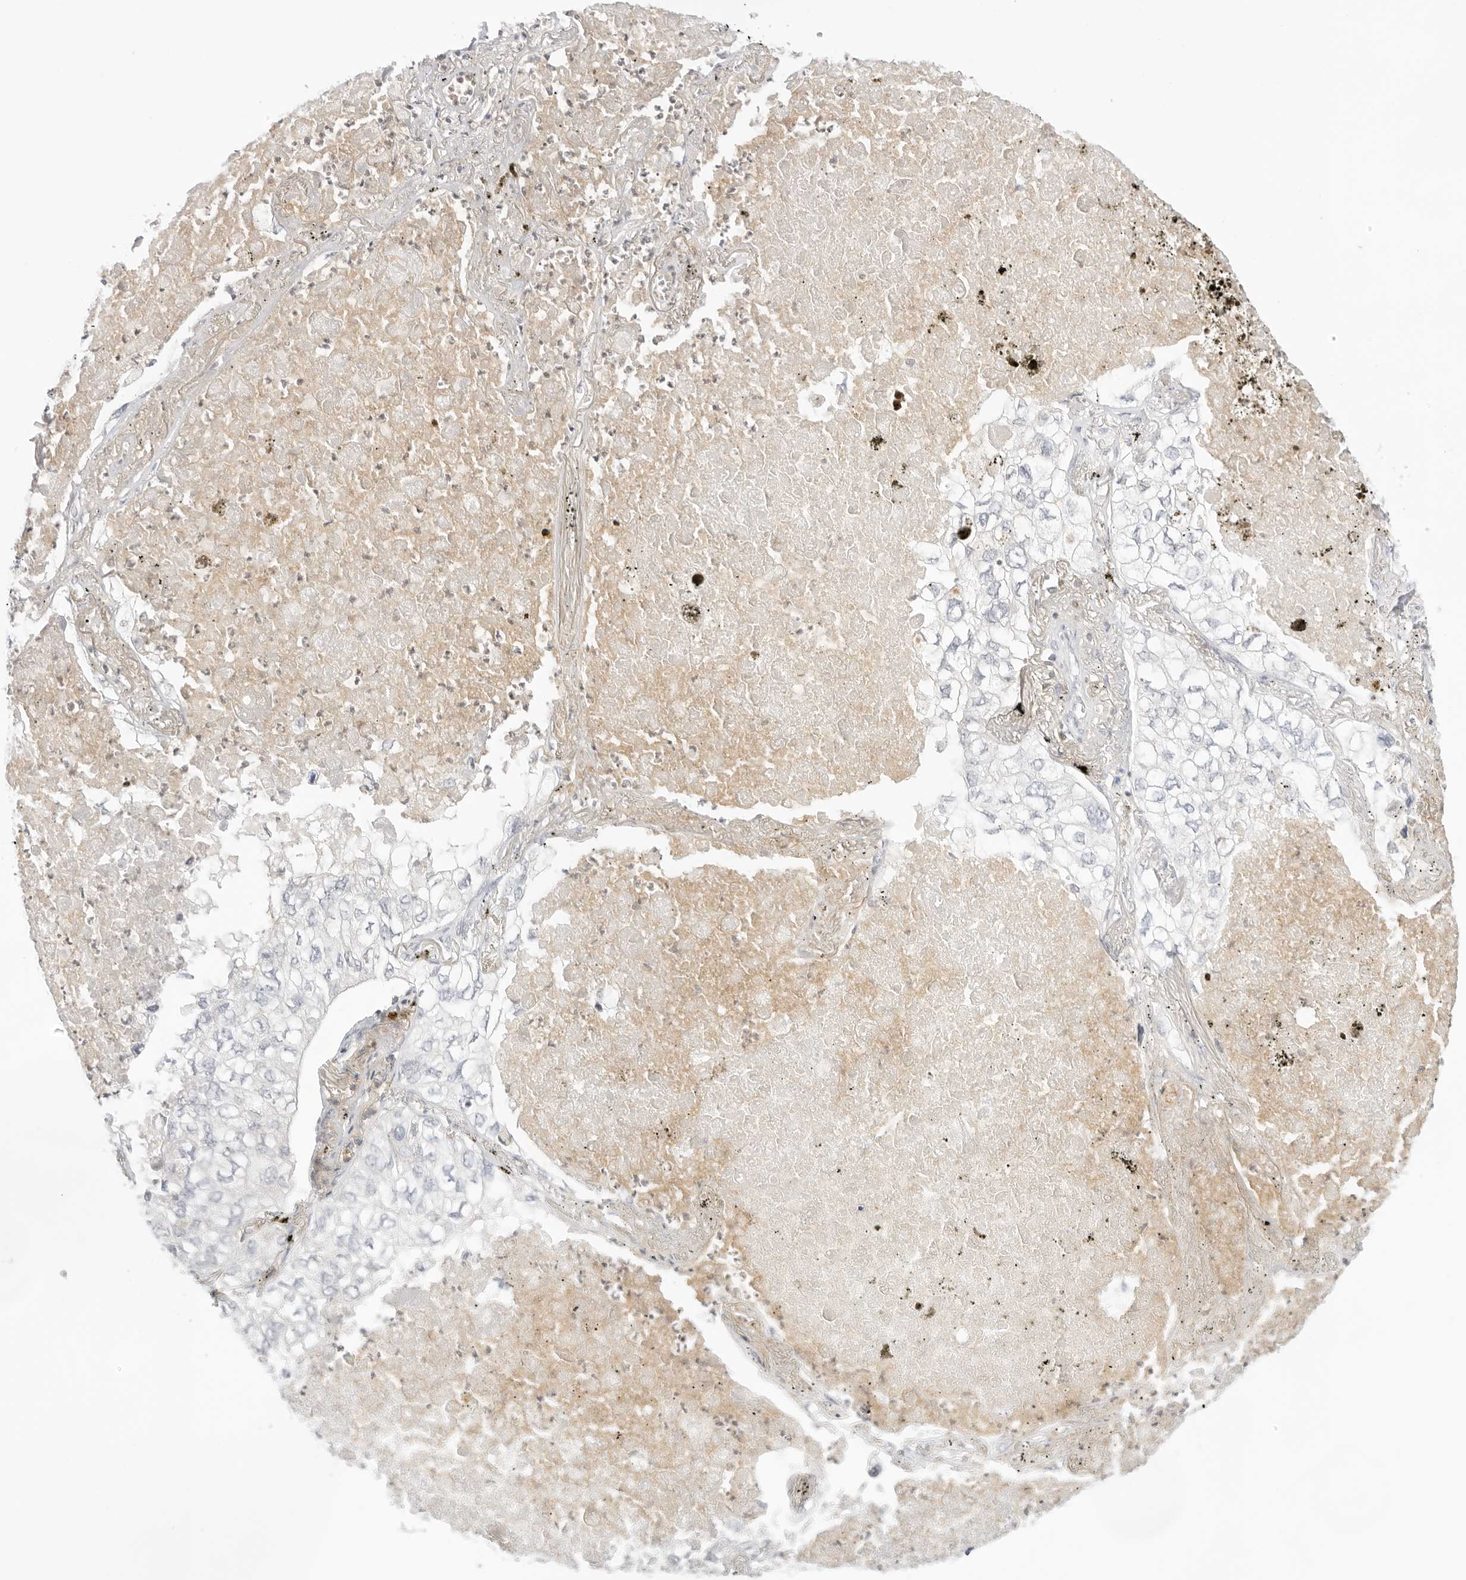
{"staining": {"intensity": "negative", "quantity": "none", "location": "none"}, "tissue": "lung cancer", "cell_type": "Tumor cells", "image_type": "cancer", "snomed": [{"axis": "morphology", "description": "Adenocarcinoma, NOS"}, {"axis": "topography", "description": "Lung"}], "caption": "Immunohistochemistry (IHC) of human lung adenocarcinoma shows no expression in tumor cells.", "gene": "TNFRSF14", "patient": {"sex": "male", "age": 65}}